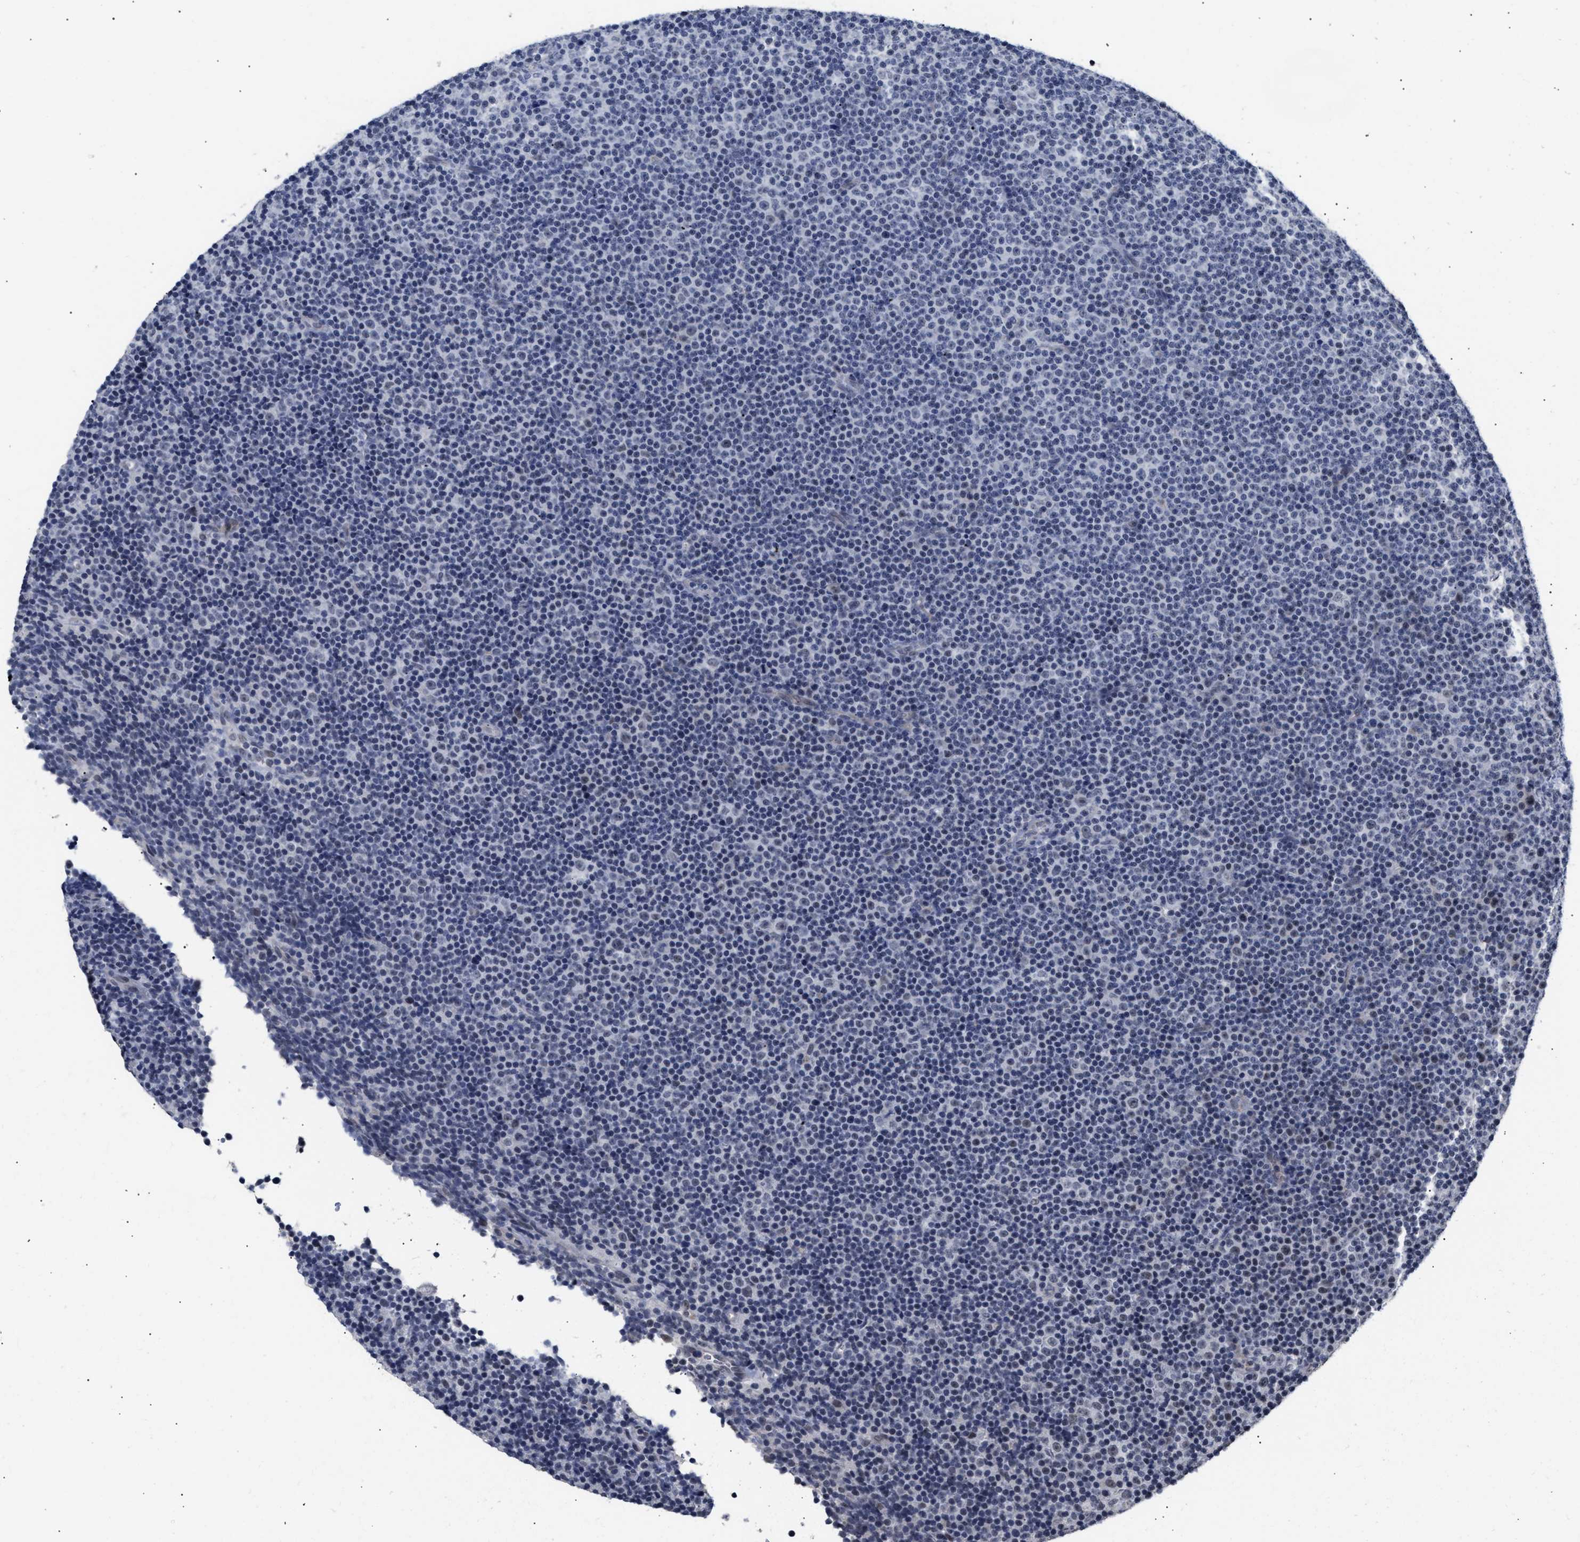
{"staining": {"intensity": "negative", "quantity": "none", "location": "none"}, "tissue": "lymphoma", "cell_type": "Tumor cells", "image_type": "cancer", "snomed": [{"axis": "morphology", "description": "Malignant lymphoma, non-Hodgkin's type, Low grade"}, {"axis": "topography", "description": "Lymph node"}], "caption": "The IHC micrograph has no significant staining in tumor cells of malignant lymphoma, non-Hodgkin's type (low-grade) tissue. Nuclei are stained in blue.", "gene": "AHNAK2", "patient": {"sex": "female", "age": 67}}